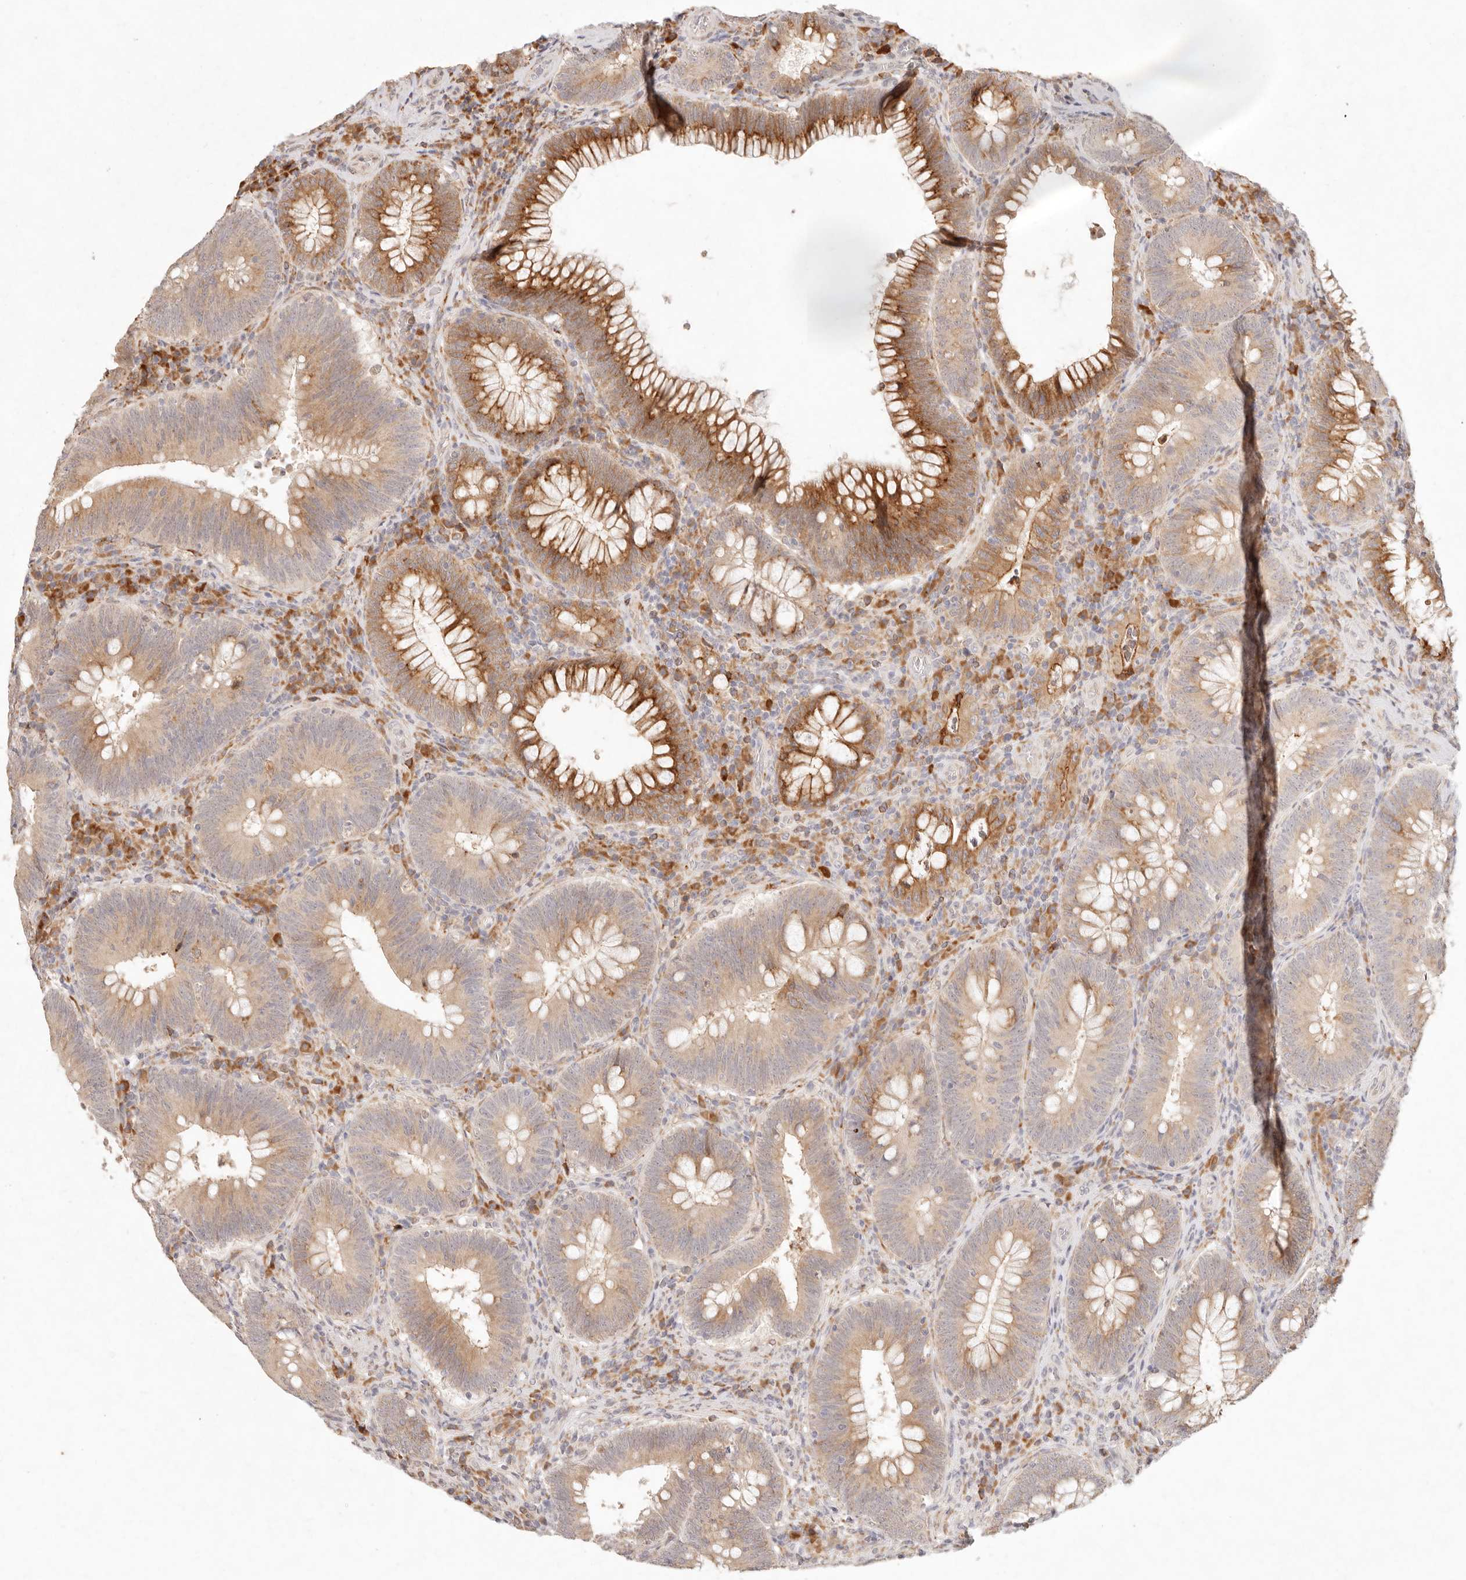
{"staining": {"intensity": "strong", "quantity": ">75%", "location": "cytoplasmic/membranous"}, "tissue": "colorectal cancer", "cell_type": "Tumor cells", "image_type": "cancer", "snomed": [{"axis": "morphology", "description": "Normal tissue, NOS"}, {"axis": "topography", "description": "Colon"}], "caption": "Approximately >75% of tumor cells in human colorectal cancer show strong cytoplasmic/membranous protein expression as visualized by brown immunohistochemical staining.", "gene": "C1orf127", "patient": {"sex": "female", "age": 82}}